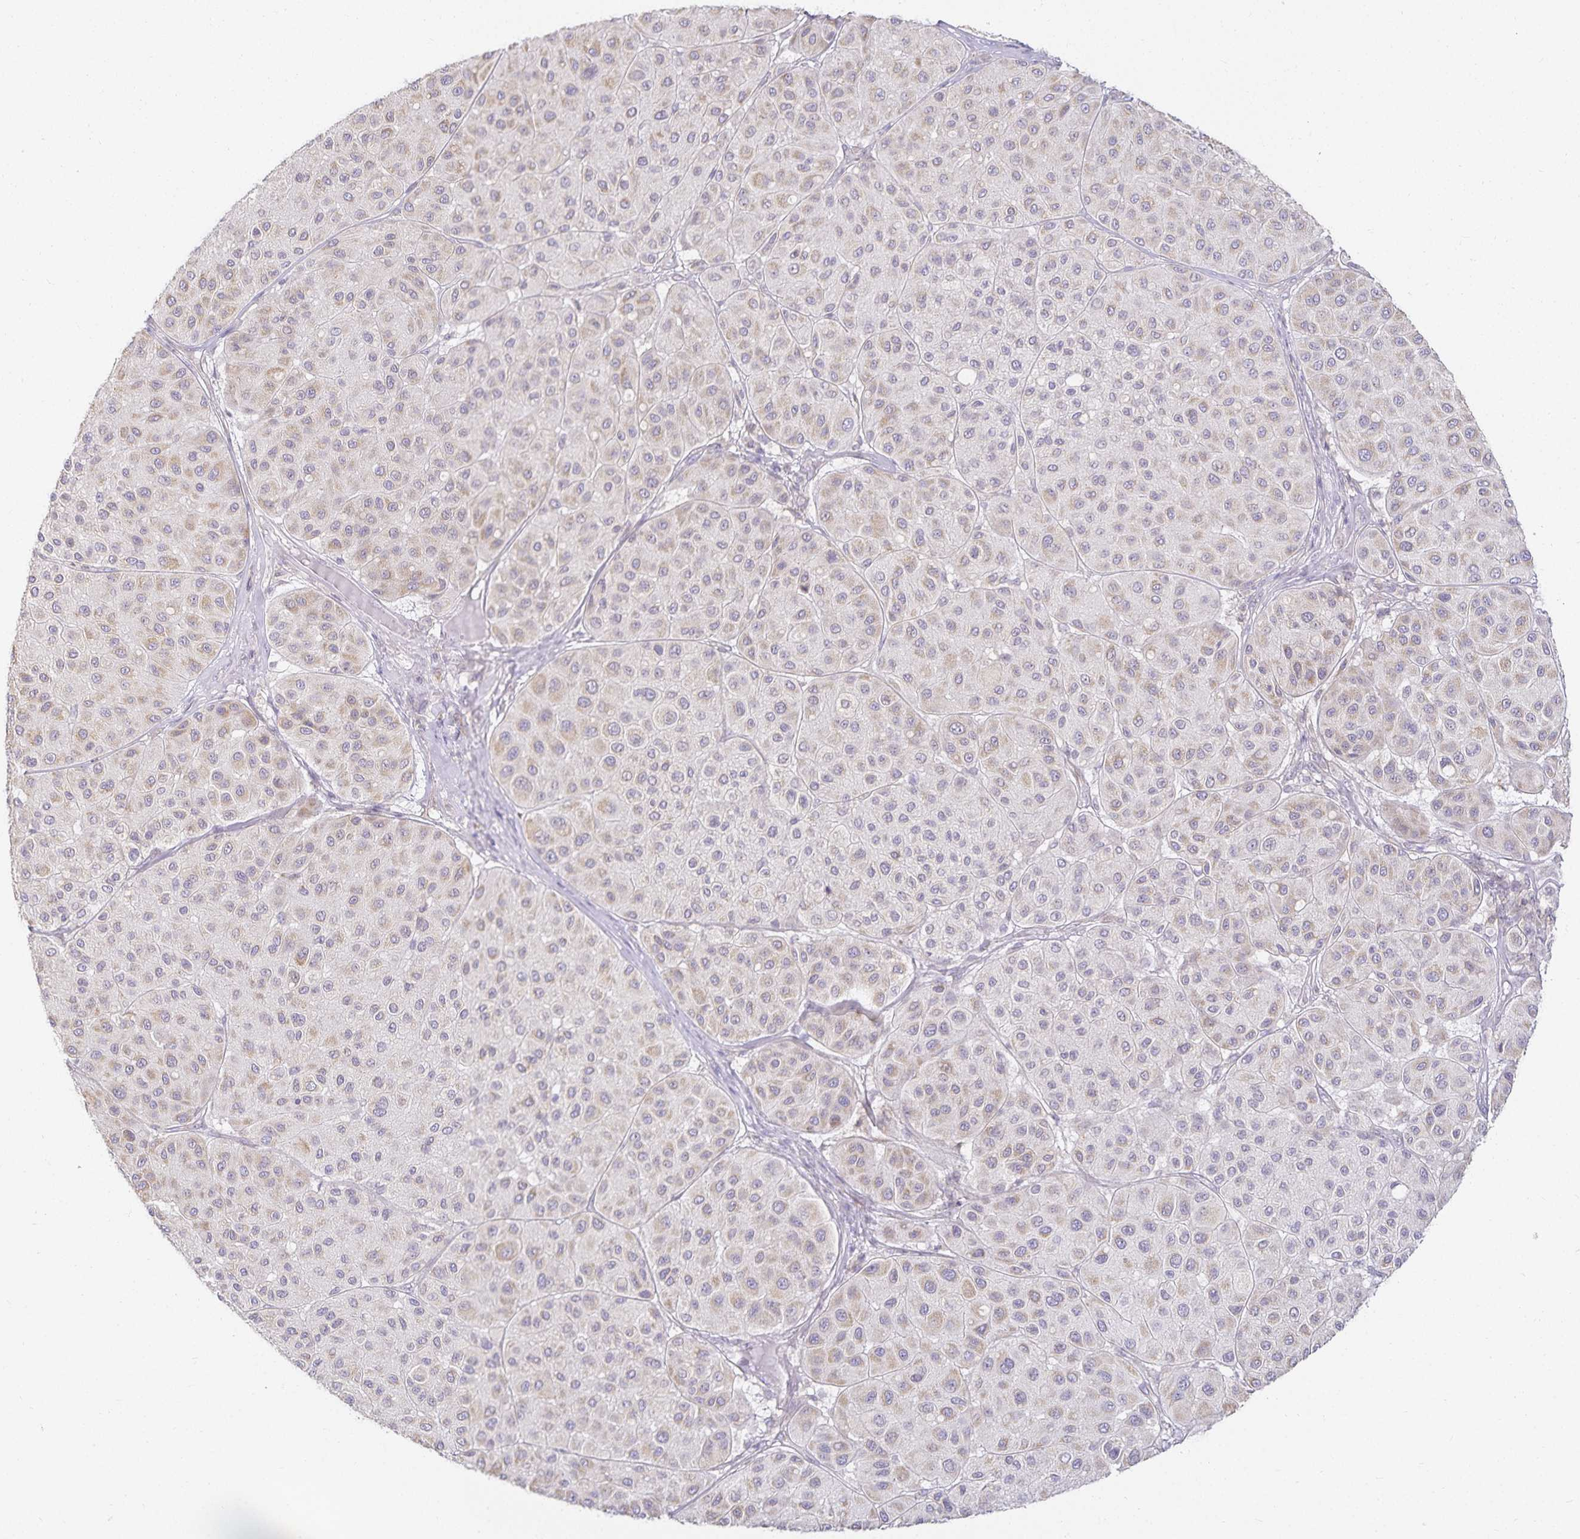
{"staining": {"intensity": "weak", "quantity": "<25%", "location": "cytoplasmic/membranous"}, "tissue": "melanoma", "cell_type": "Tumor cells", "image_type": "cancer", "snomed": [{"axis": "morphology", "description": "Malignant melanoma, Metastatic site"}, {"axis": "topography", "description": "Smooth muscle"}], "caption": "Immunohistochemistry histopathology image of melanoma stained for a protein (brown), which displays no expression in tumor cells.", "gene": "GP2", "patient": {"sex": "male", "age": 41}}